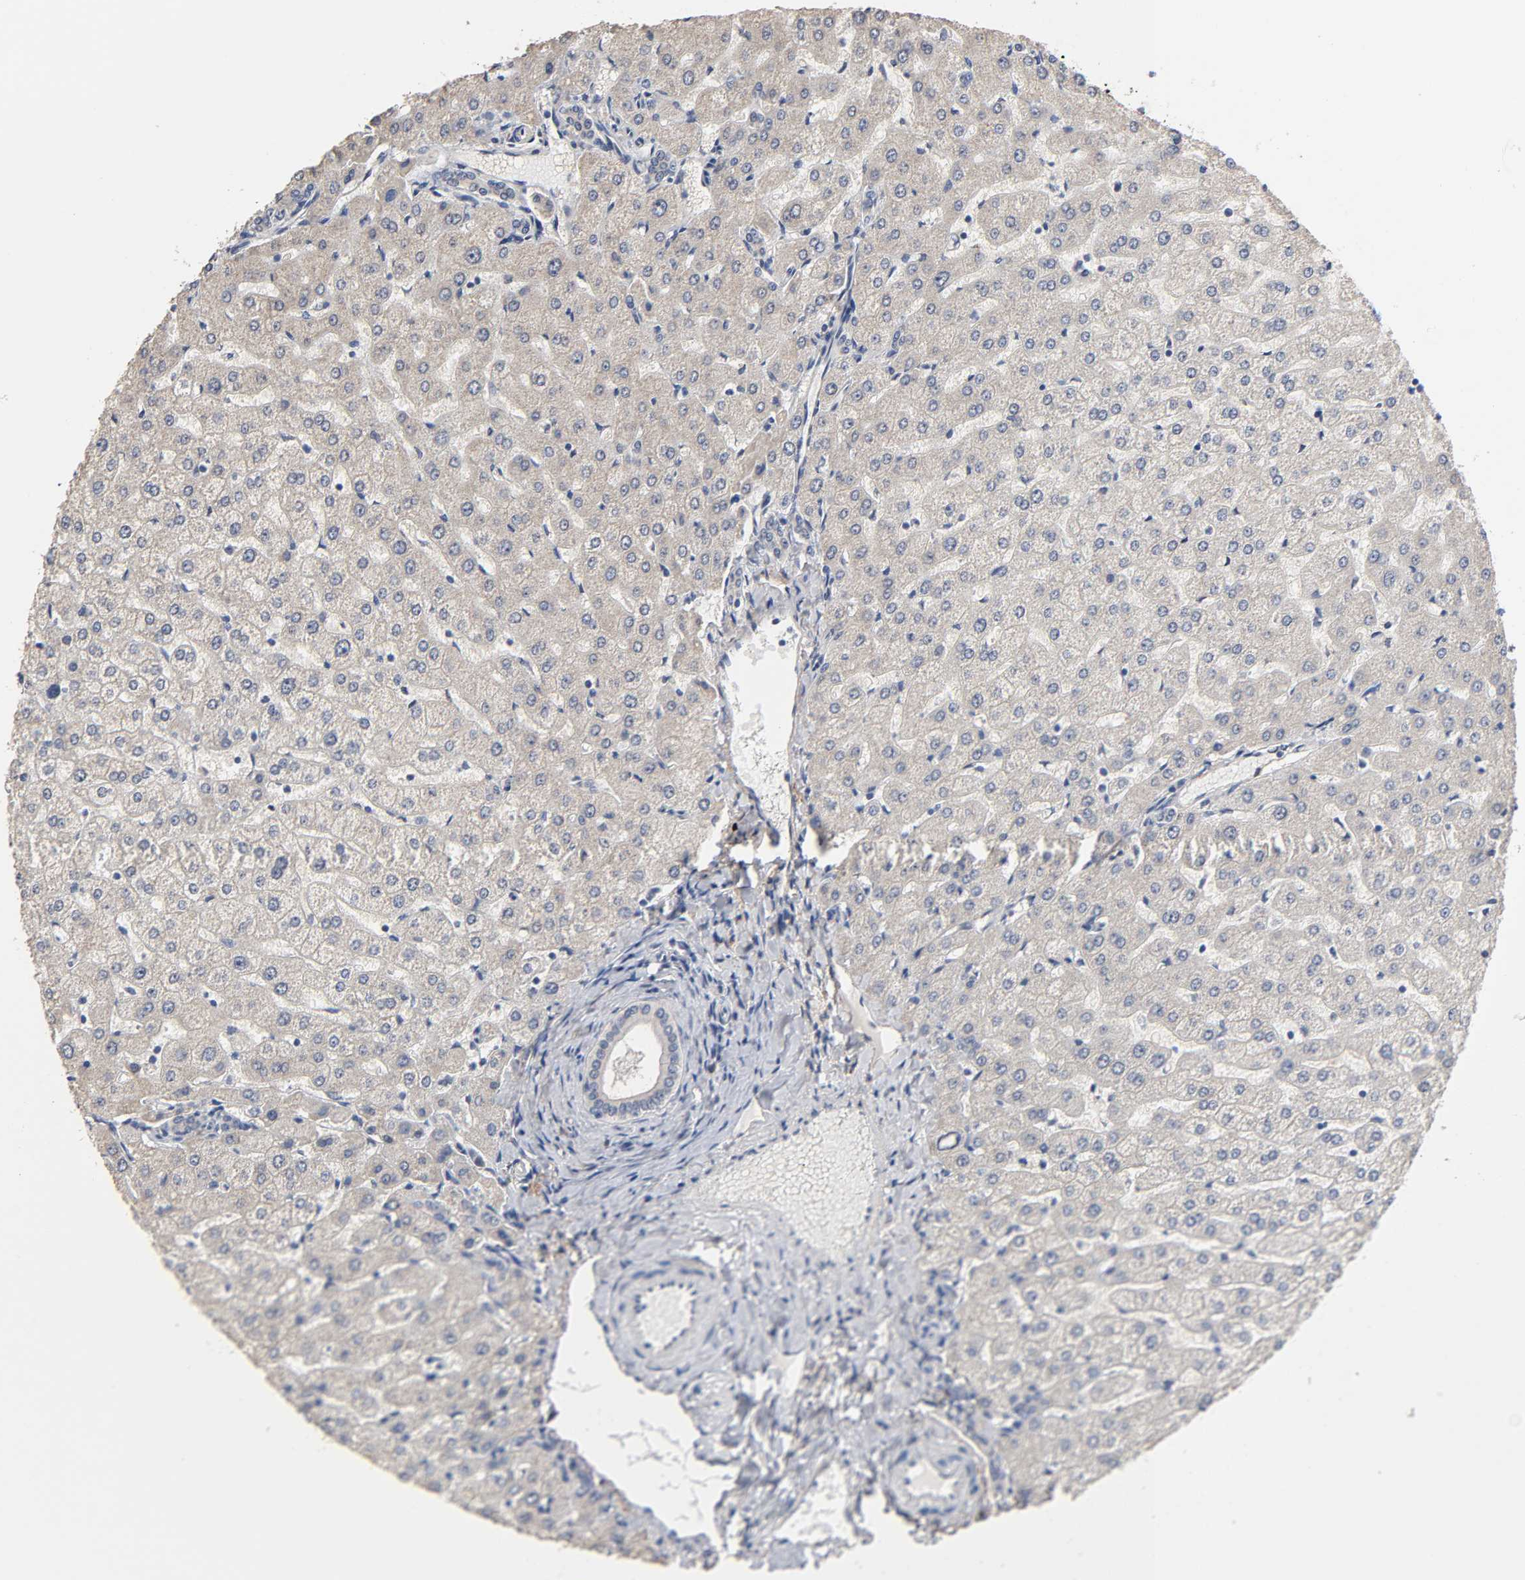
{"staining": {"intensity": "negative", "quantity": "none", "location": "none"}, "tissue": "liver", "cell_type": "Cholangiocytes", "image_type": "normal", "snomed": [{"axis": "morphology", "description": "Normal tissue, NOS"}, {"axis": "morphology", "description": "Fibrosis, NOS"}, {"axis": "topography", "description": "Liver"}], "caption": "DAB (3,3'-diaminobenzidine) immunohistochemical staining of unremarkable liver displays no significant staining in cholangiocytes.", "gene": "HDLBP", "patient": {"sex": "female", "age": 29}}